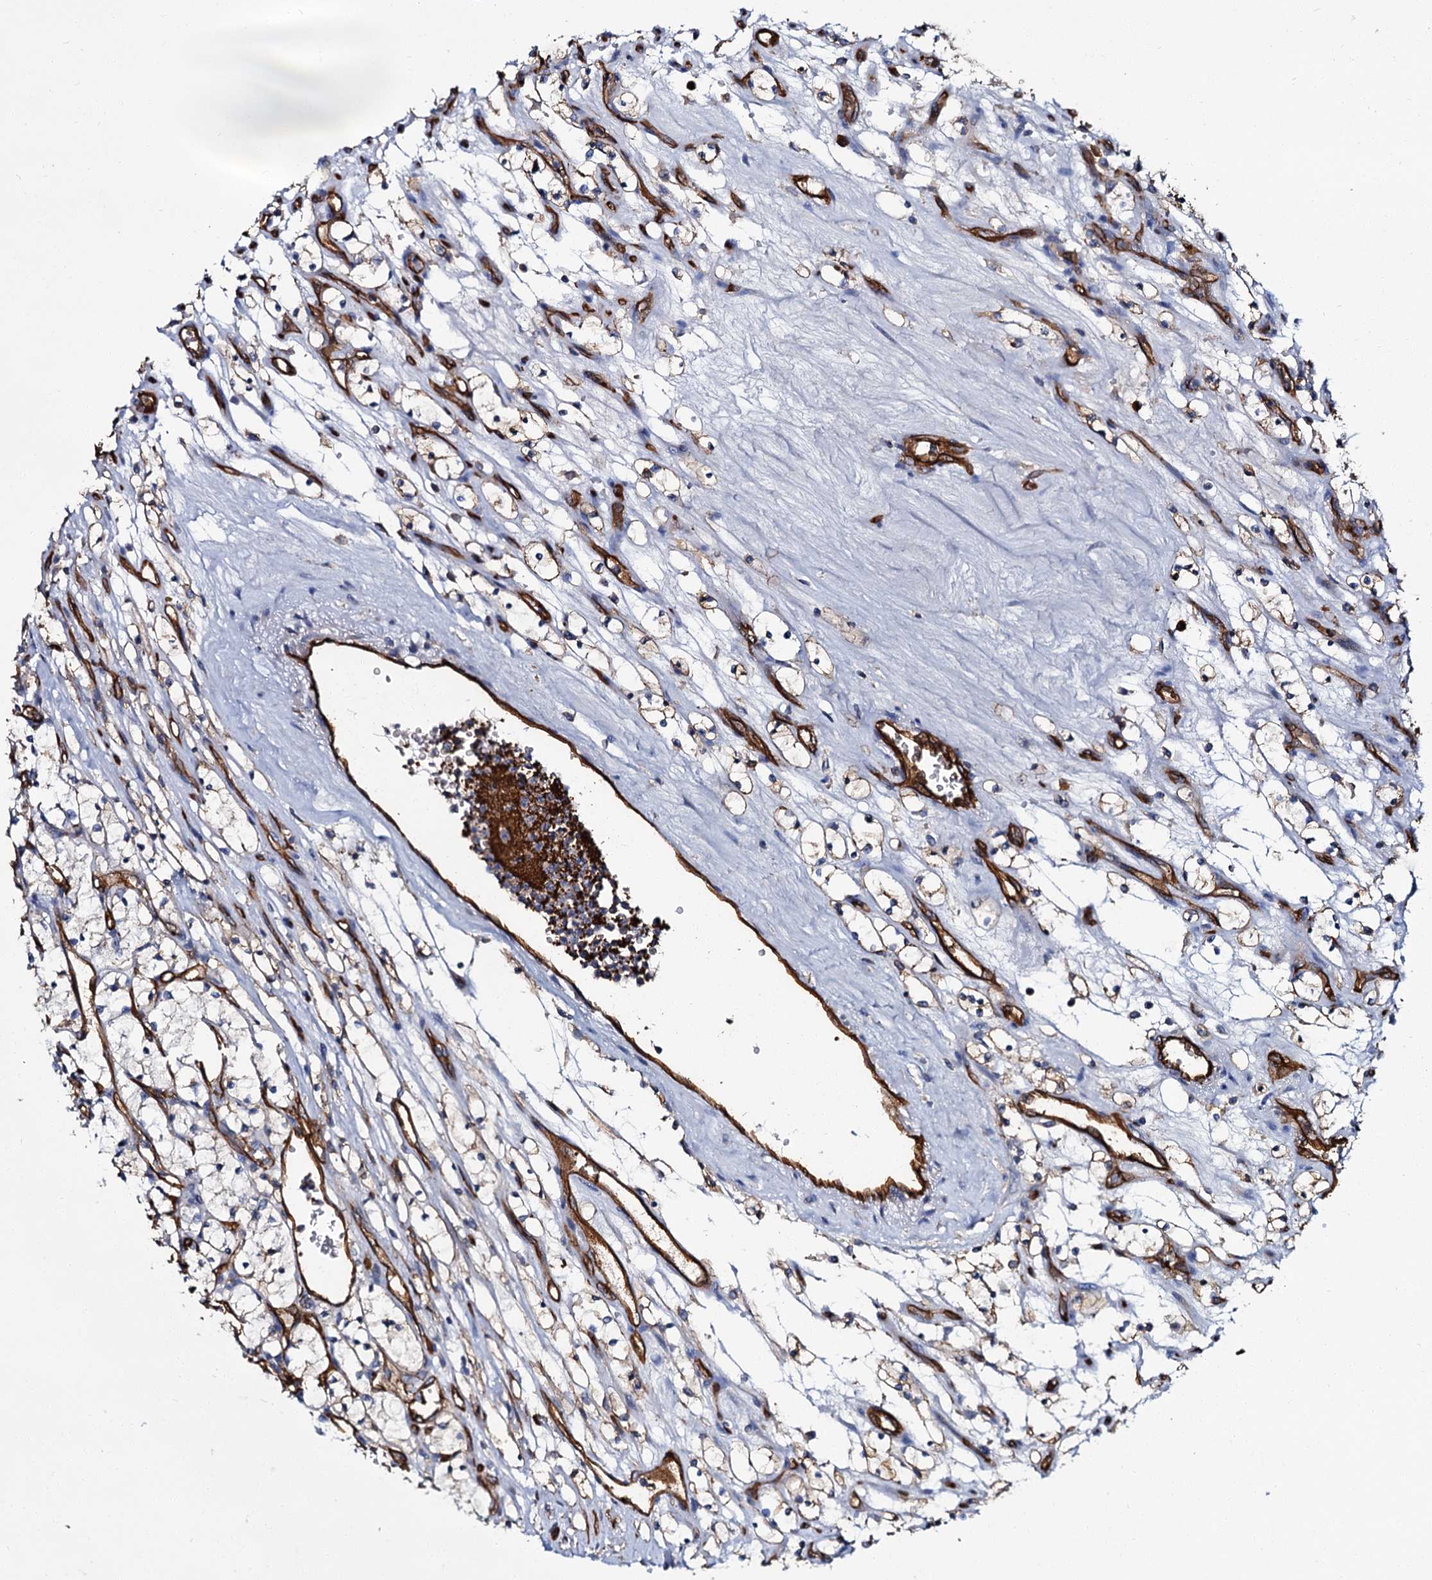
{"staining": {"intensity": "negative", "quantity": "none", "location": "none"}, "tissue": "renal cancer", "cell_type": "Tumor cells", "image_type": "cancer", "snomed": [{"axis": "morphology", "description": "Adenocarcinoma, NOS"}, {"axis": "topography", "description": "Kidney"}], "caption": "There is no significant expression in tumor cells of adenocarcinoma (renal).", "gene": "CACNA1C", "patient": {"sex": "female", "age": 69}}